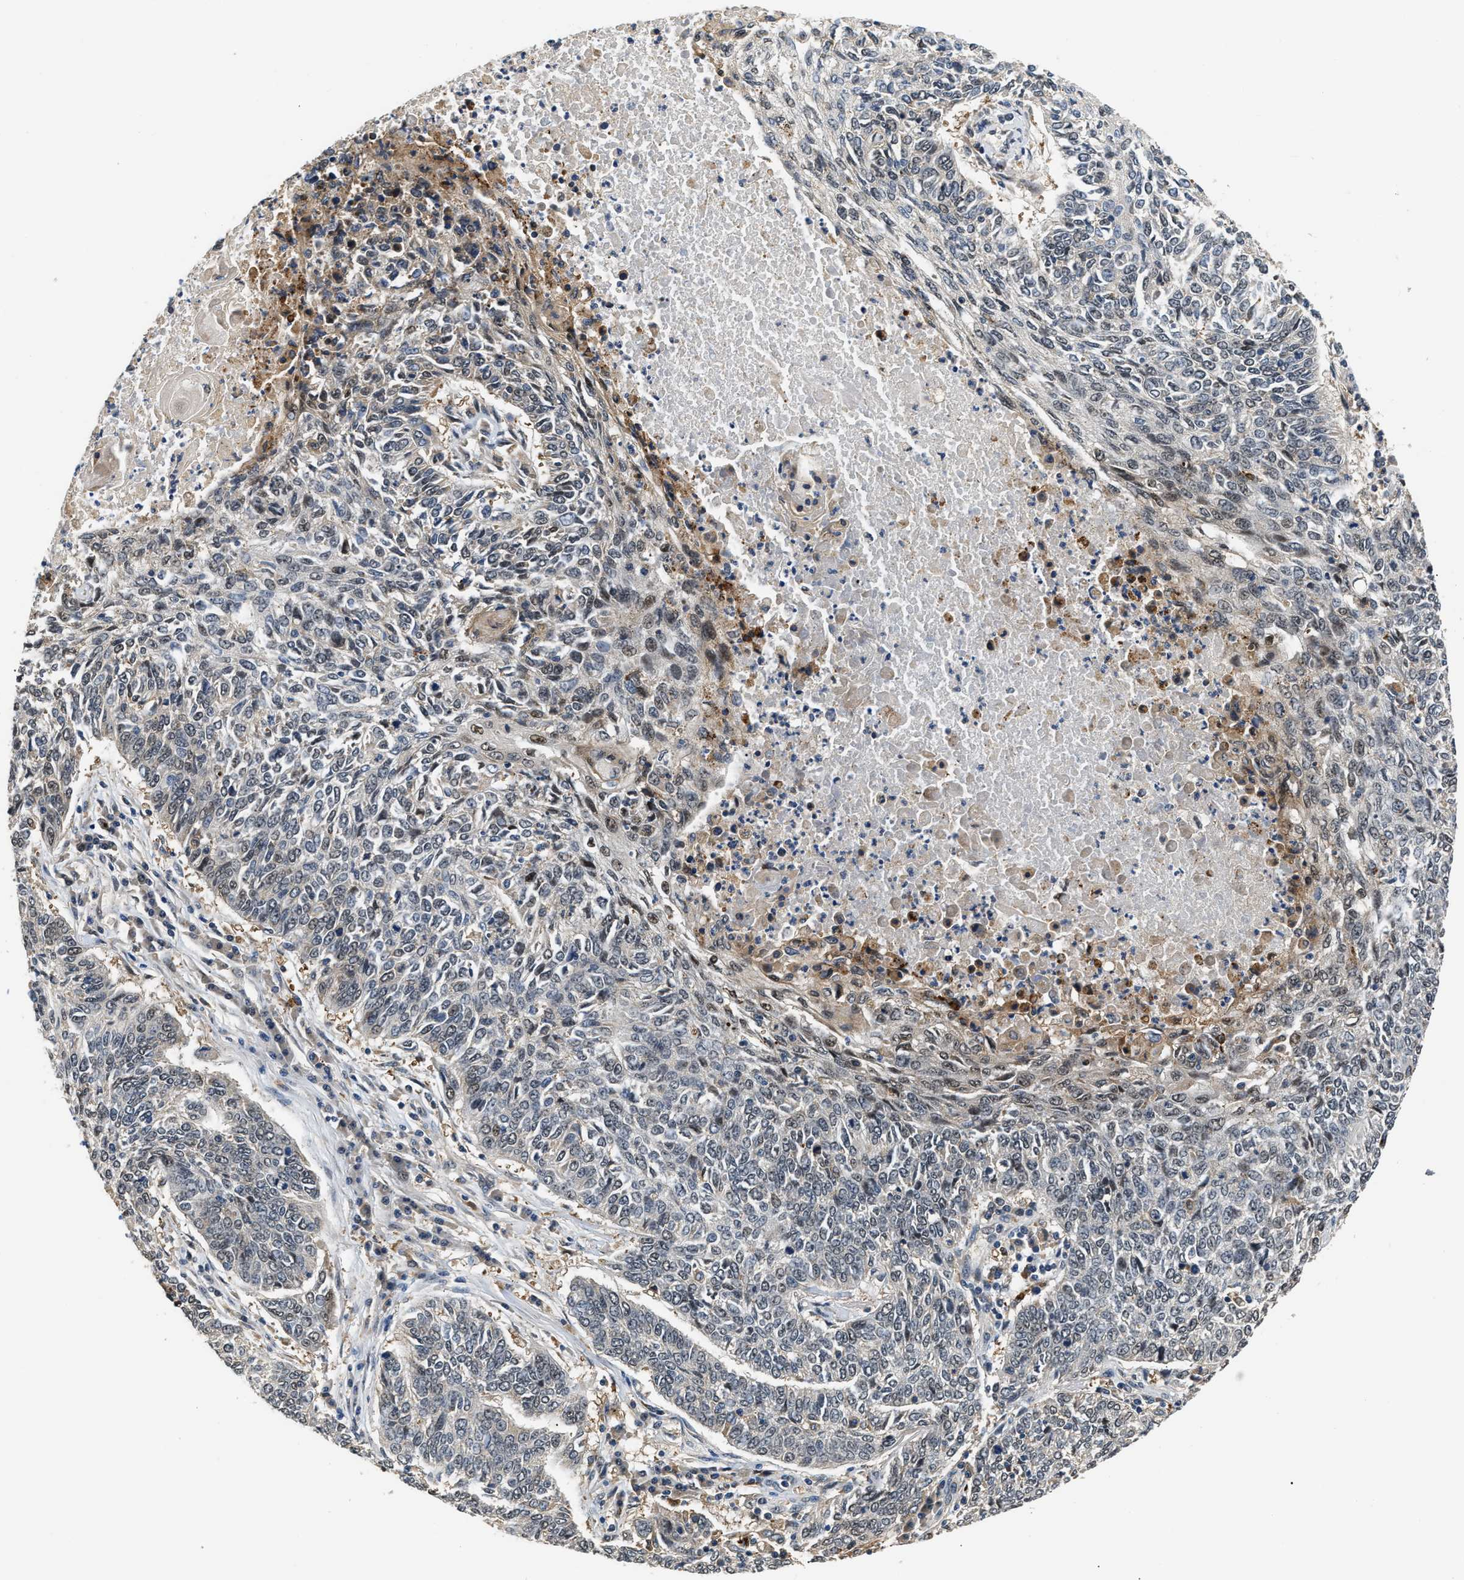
{"staining": {"intensity": "weak", "quantity": "<25%", "location": "nuclear"}, "tissue": "lung cancer", "cell_type": "Tumor cells", "image_type": "cancer", "snomed": [{"axis": "morphology", "description": "Normal tissue, NOS"}, {"axis": "morphology", "description": "Squamous cell carcinoma, NOS"}, {"axis": "topography", "description": "Cartilage tissue"}, {"axis": "topography", "description": "Bronchus"}, {"axis": "topography", "description": "Lung"}], "caption": "The immunohistochemistry (IHC) histopathology image has no significant expression in tumor cells of lung squamous cell carcinoma tissue.", "gene": "LARP6", "patient": {"sex": "female", "age": 49}}